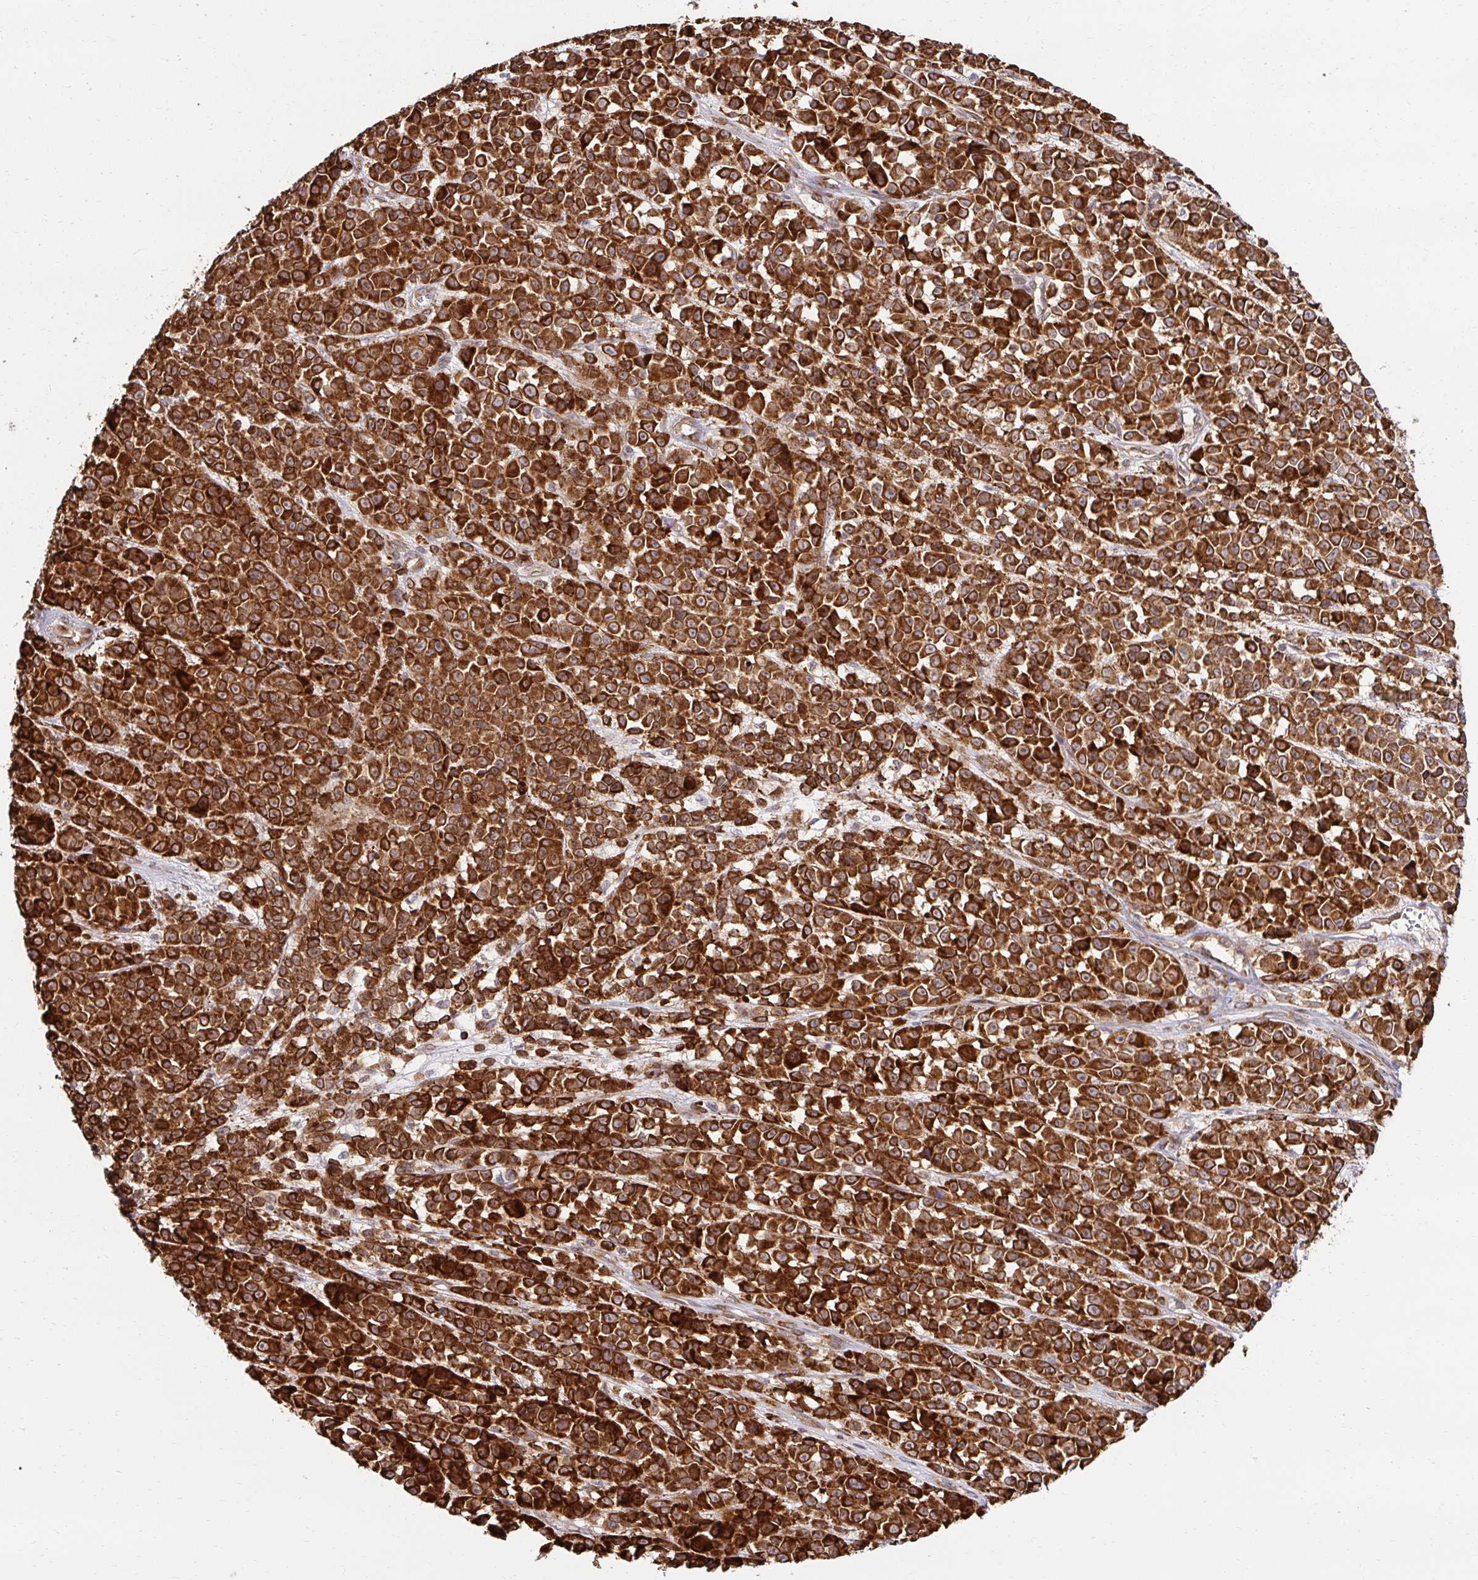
{"staining": {"intensity": "strong", "quantity": ">75%", "location": "cytoplasmic/membranous"}, "tissue": "melanoma", "cell_type": "Tumor cells", "image_type": "cancer", "snomed": [{"axis": "morphology", "description": "Malignant melanoma, NOS"}, {"axis": "topography", "description": "Skin"}, {"axis": "topography", "description": "Skin of back"}], "caption": "High-power microscopy captured an immunohistochemistry (IHC) histopathology image of malignant melanoma, revealing strong cytoplasmic/membranous staining in about >75% of tumor cells.", "gene": "HPS1", "patient": {"sex": "male", "age": 91}}